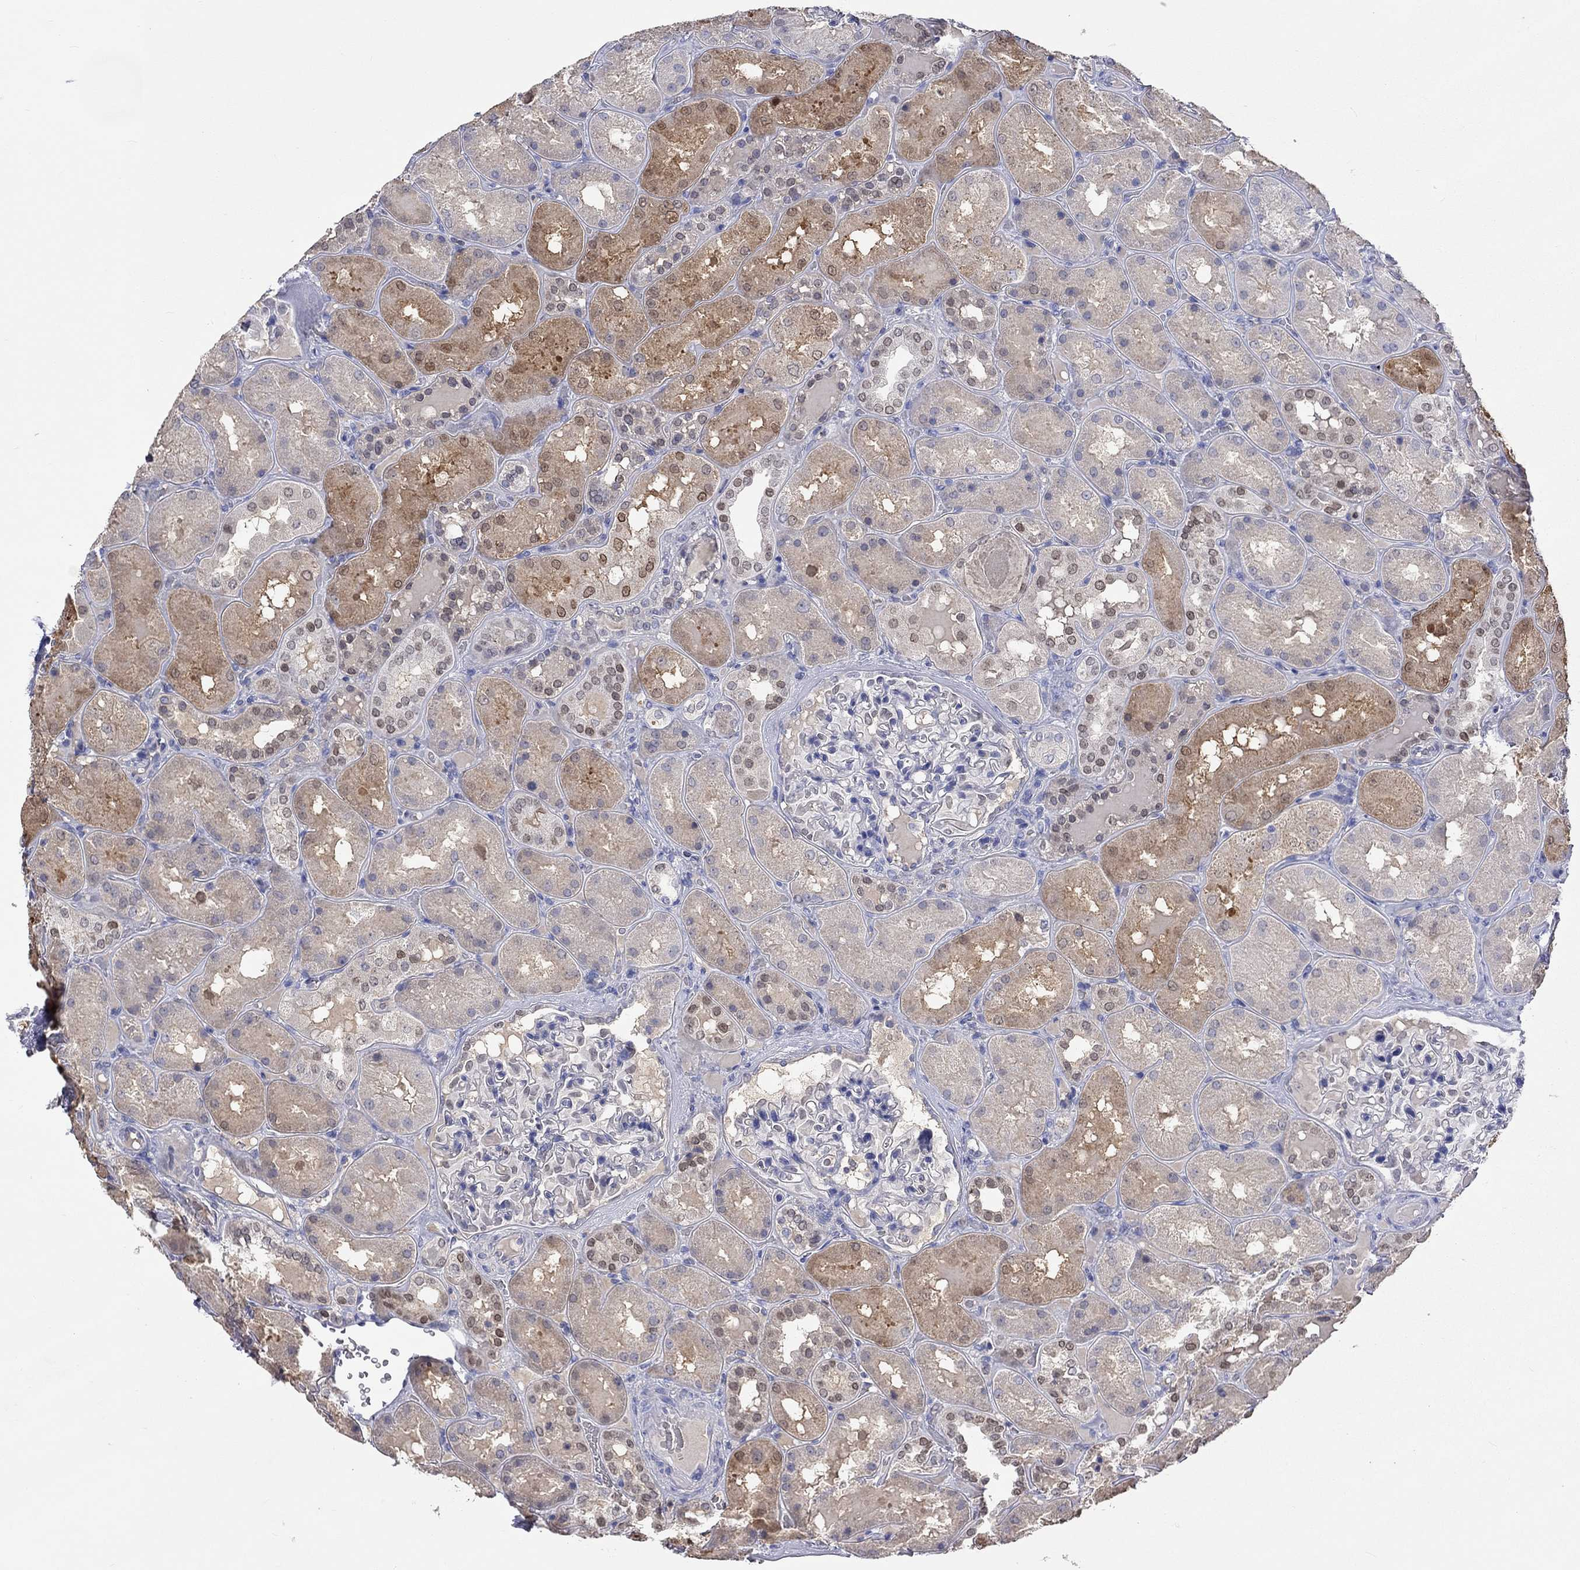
{"staining": {"intensity": "negative", "quantity": "none", "location": "none"}, "tissue": "kidney", "cell_type": "Cells in glomeruli", "image_type": "normal", "snomed": [{"axis": "morphology", "description": "Normal tissue, NOS"}, {"axis": "topography", "description": "Kidney"}], "caption": "Benign kidney was stained to show a protein in brown. There is no significant staining in cells in glomeruli. The staining was performed using DAB (3,3'-diaminobenzidine) to visualize the protein expression in brown, while the nuclei were stained in blue with hematoxylin (Magnification: 20x).", "gene": "LRFN4", "patient": {"sex": "male", "age": 73}}